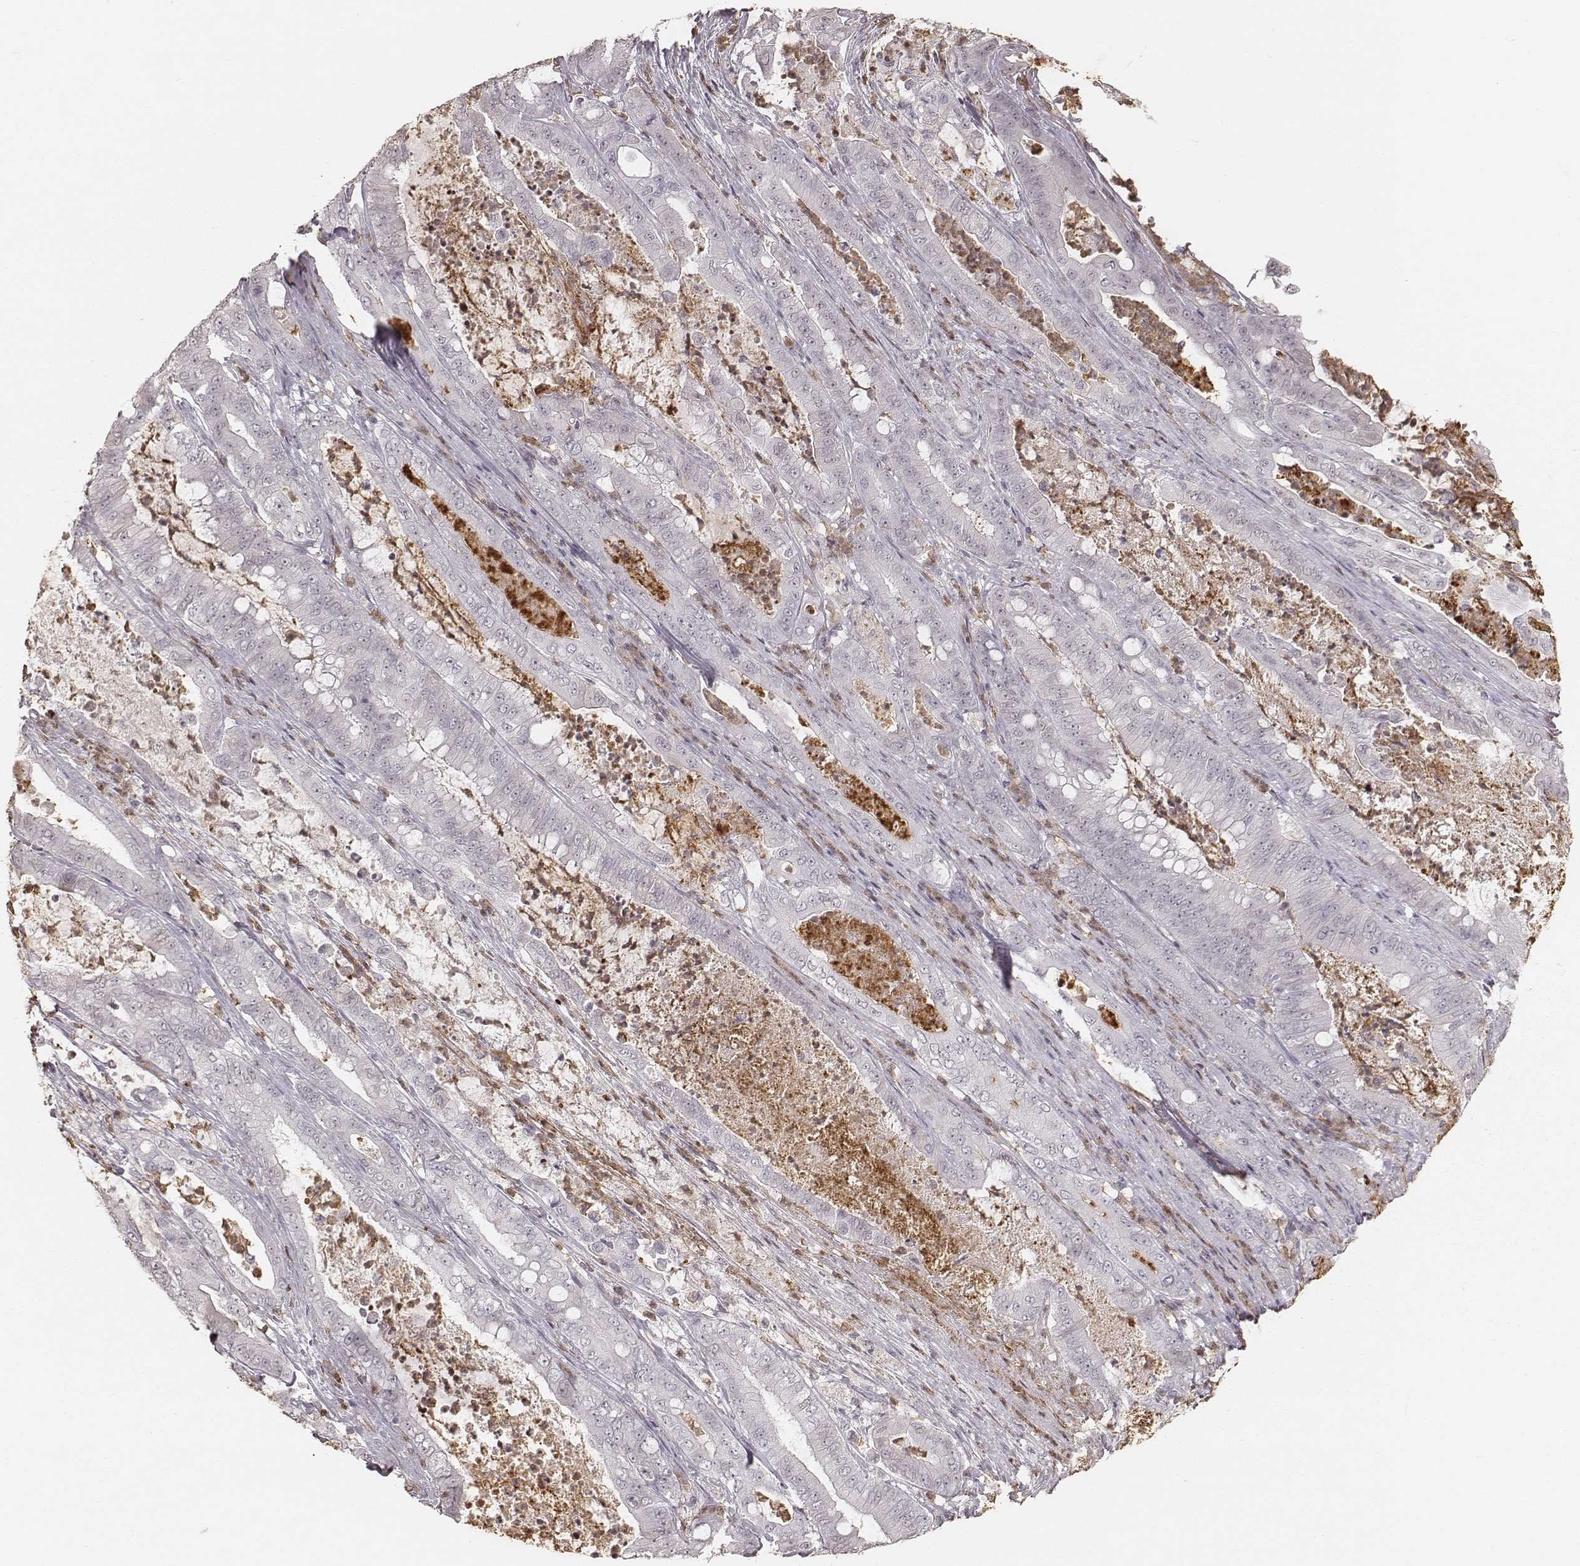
{"staining": {"intensity": "negative", "quantity": "none", "location": "none"}, "tissue": "pancreatic cancer", "cell_type": "Tumor cells", "image_type": "cancer", "snomed": [{"axis": "morphology", "description": "Adenocarcinoma, NOS"}, {"axis": "topography", "description": "Pancreas"}], "caption": "The histopathology image reveals no significant staining in tumor cells of pancreatic adenocarcinoma. Brightfield microscopy of IHC stained with DAB (brown) and hematoxylin (blue), captured at high magnification.", "gene": "KITLG", "patient": {"sex": "male", "age": 71}}